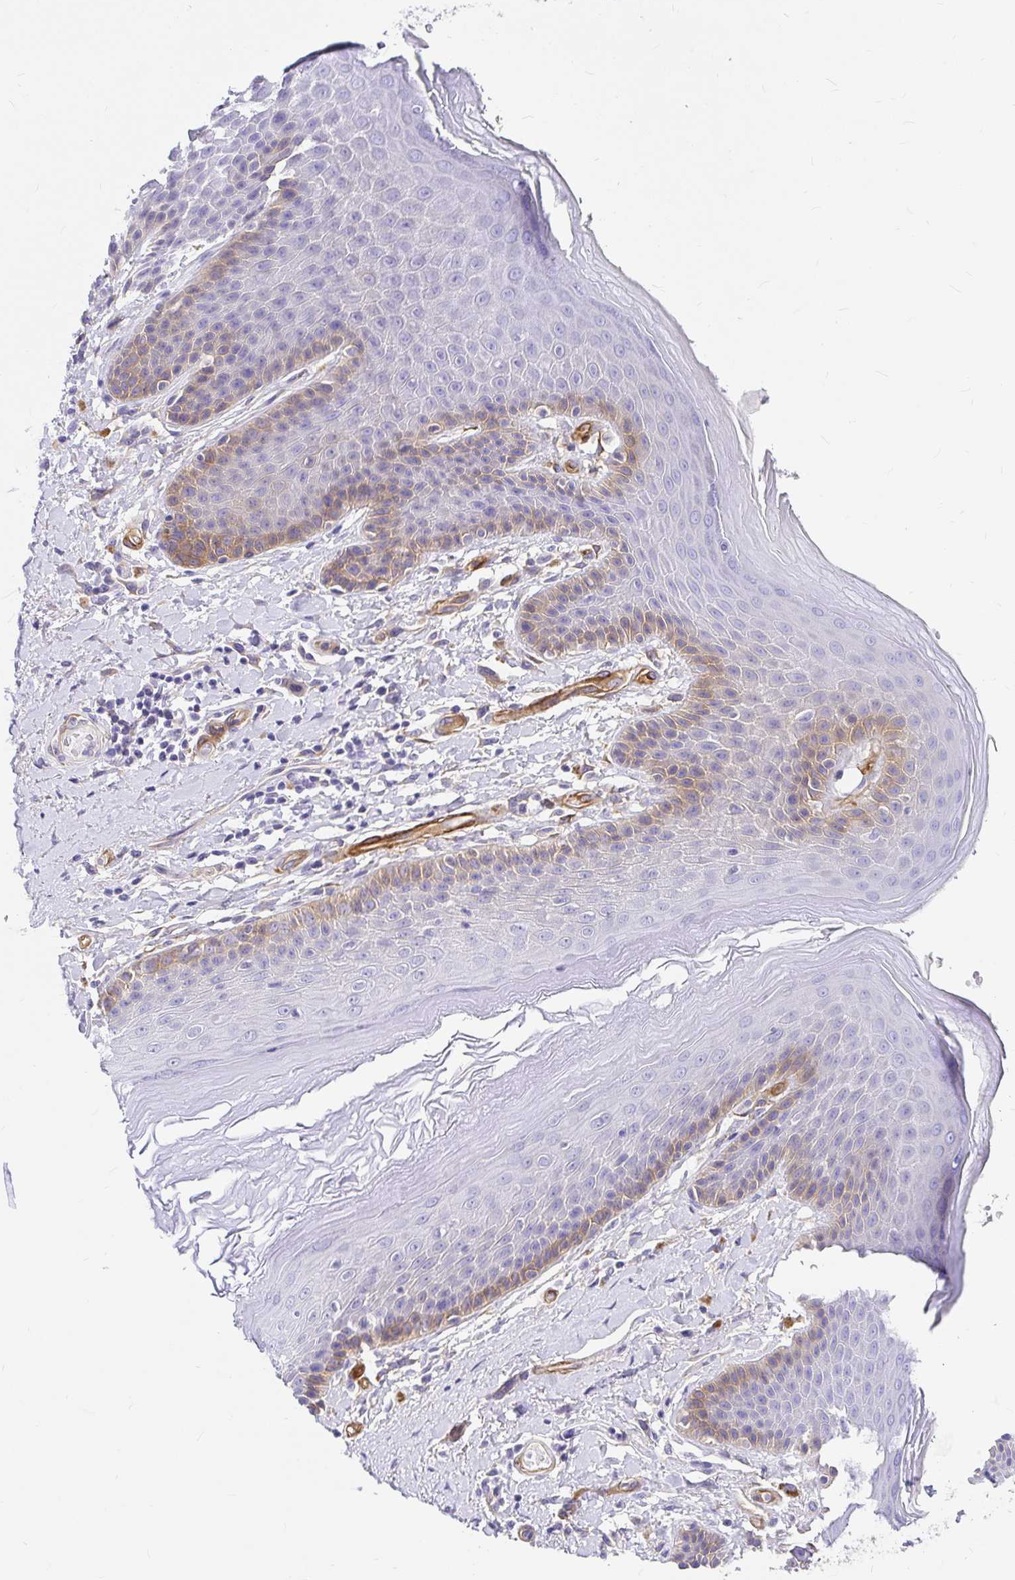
{"staining": {"intensity": "moderate", "quantity": "<25%", "location": "cytoplasmic/membranous"}, "tissue": "skin", "cell_type": "Epidermal cells", "image_type": "normal", "snomed": [{"axis": "morphology", "description": "Normal tissue, NOS"}, {"axis": "topography", "description": "Anal"}, {"axis": "topography", "description": "Peripheral nerve tissue"}], "caption": "Immunohistochemical staining of normal human skin shows low levels of moderate cytoplasmic/membranous expression in approximately <25% of epidermal cells. The protein of interest is stained brown, and the nuclei are stained in blue (DAB IHC with brightfield microscopy, high magnification).", "gene": "MYO1B", "patient": {"sex": "male", "age": 51}}